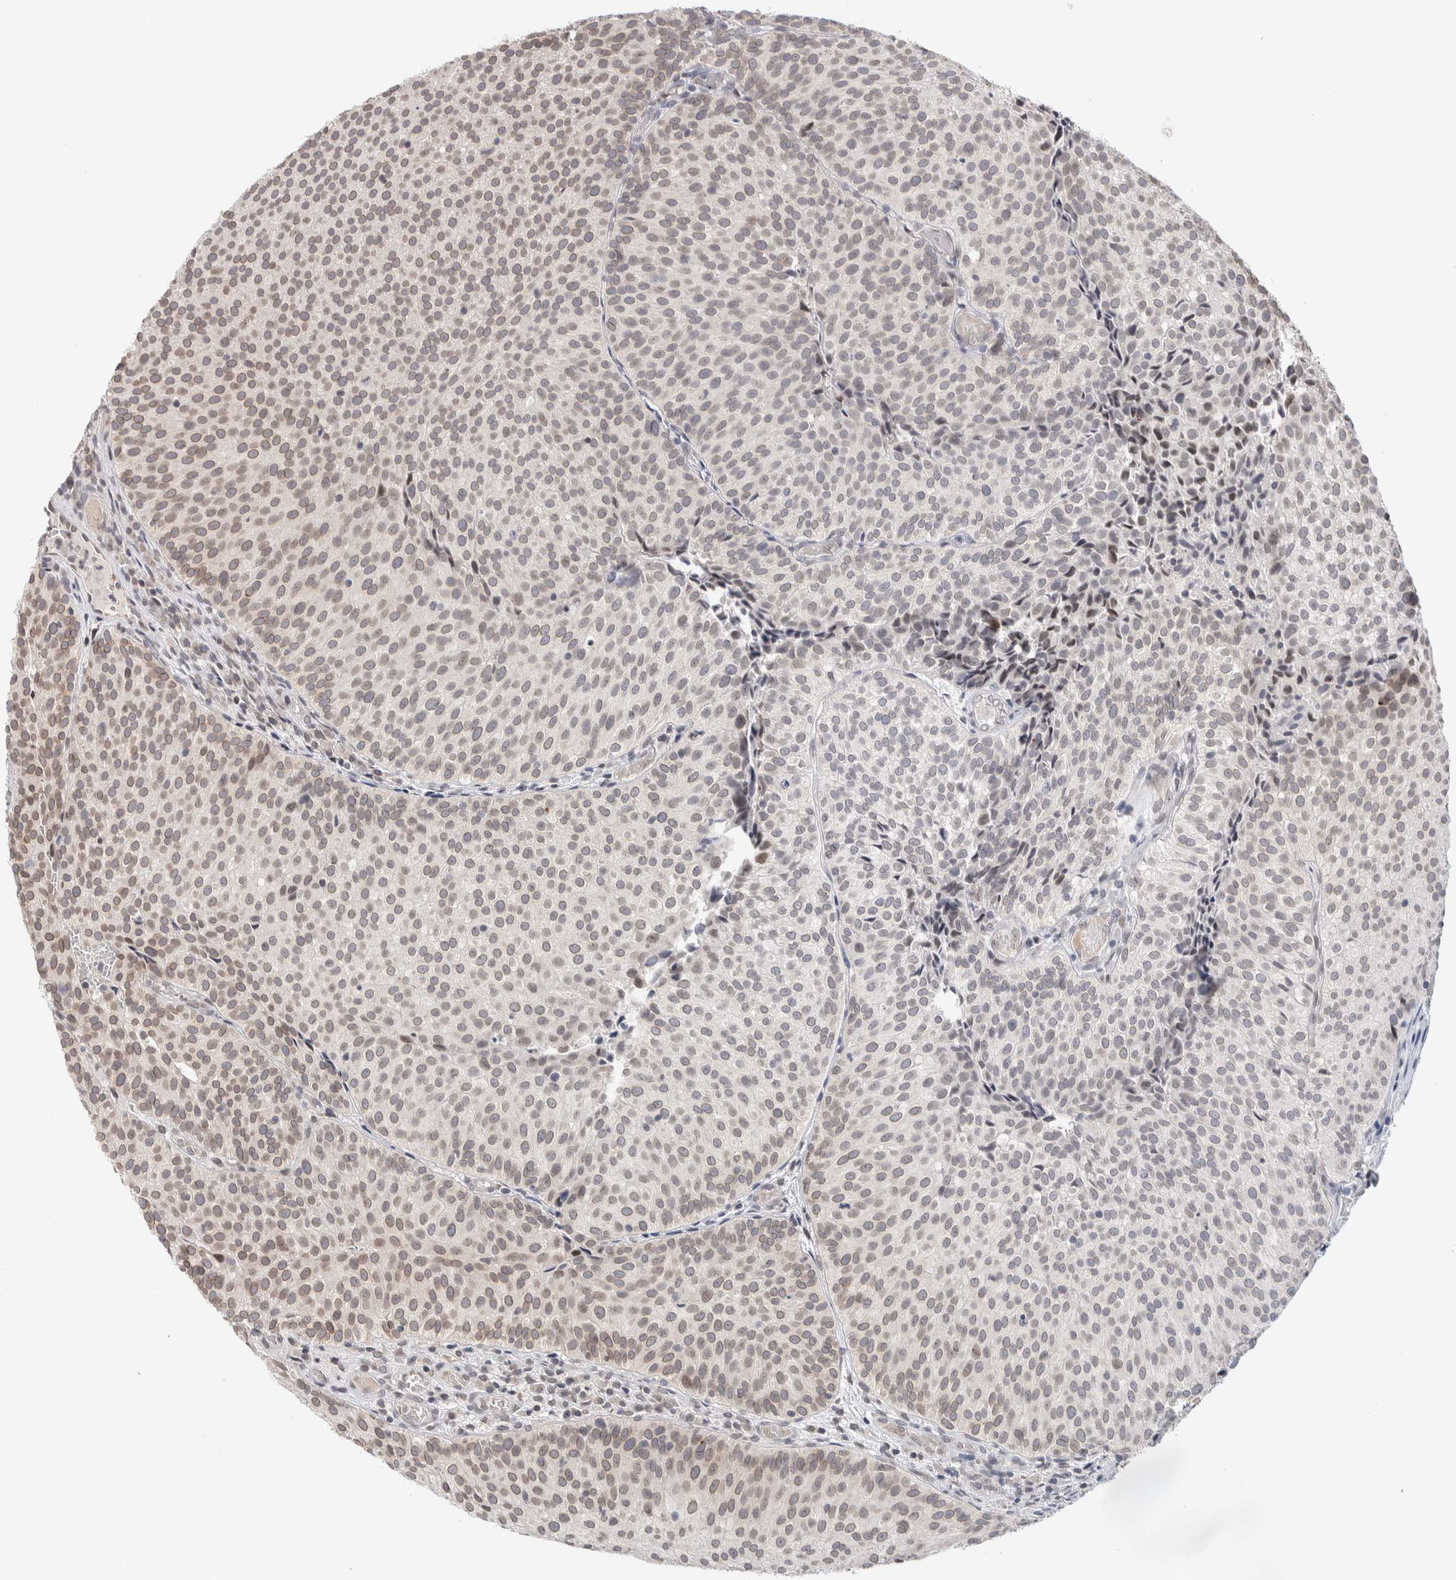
{"staining": {"intensity": "weak", "quantity": "25%-75%", "location": "cytoplasmic/membranous,nuclear"}, "tissue": "urothelial cancer", "cell_type": "Tumor cells", "image_type": "cancer", "snomed": [{"axis": "morphology", "description": "Urothelial carcinoma, Low grade"}, {"axis": "topography", "description": "Urinary bladder"}], "caption": "This is an image of immunohistochemistry staining of urothelial cancer, which shows weak staining in the cytoplasmic/membranous and nuclear of tumor cells.", "gene": "CRAT", "patient": {"sex": "male", "age": 86}}